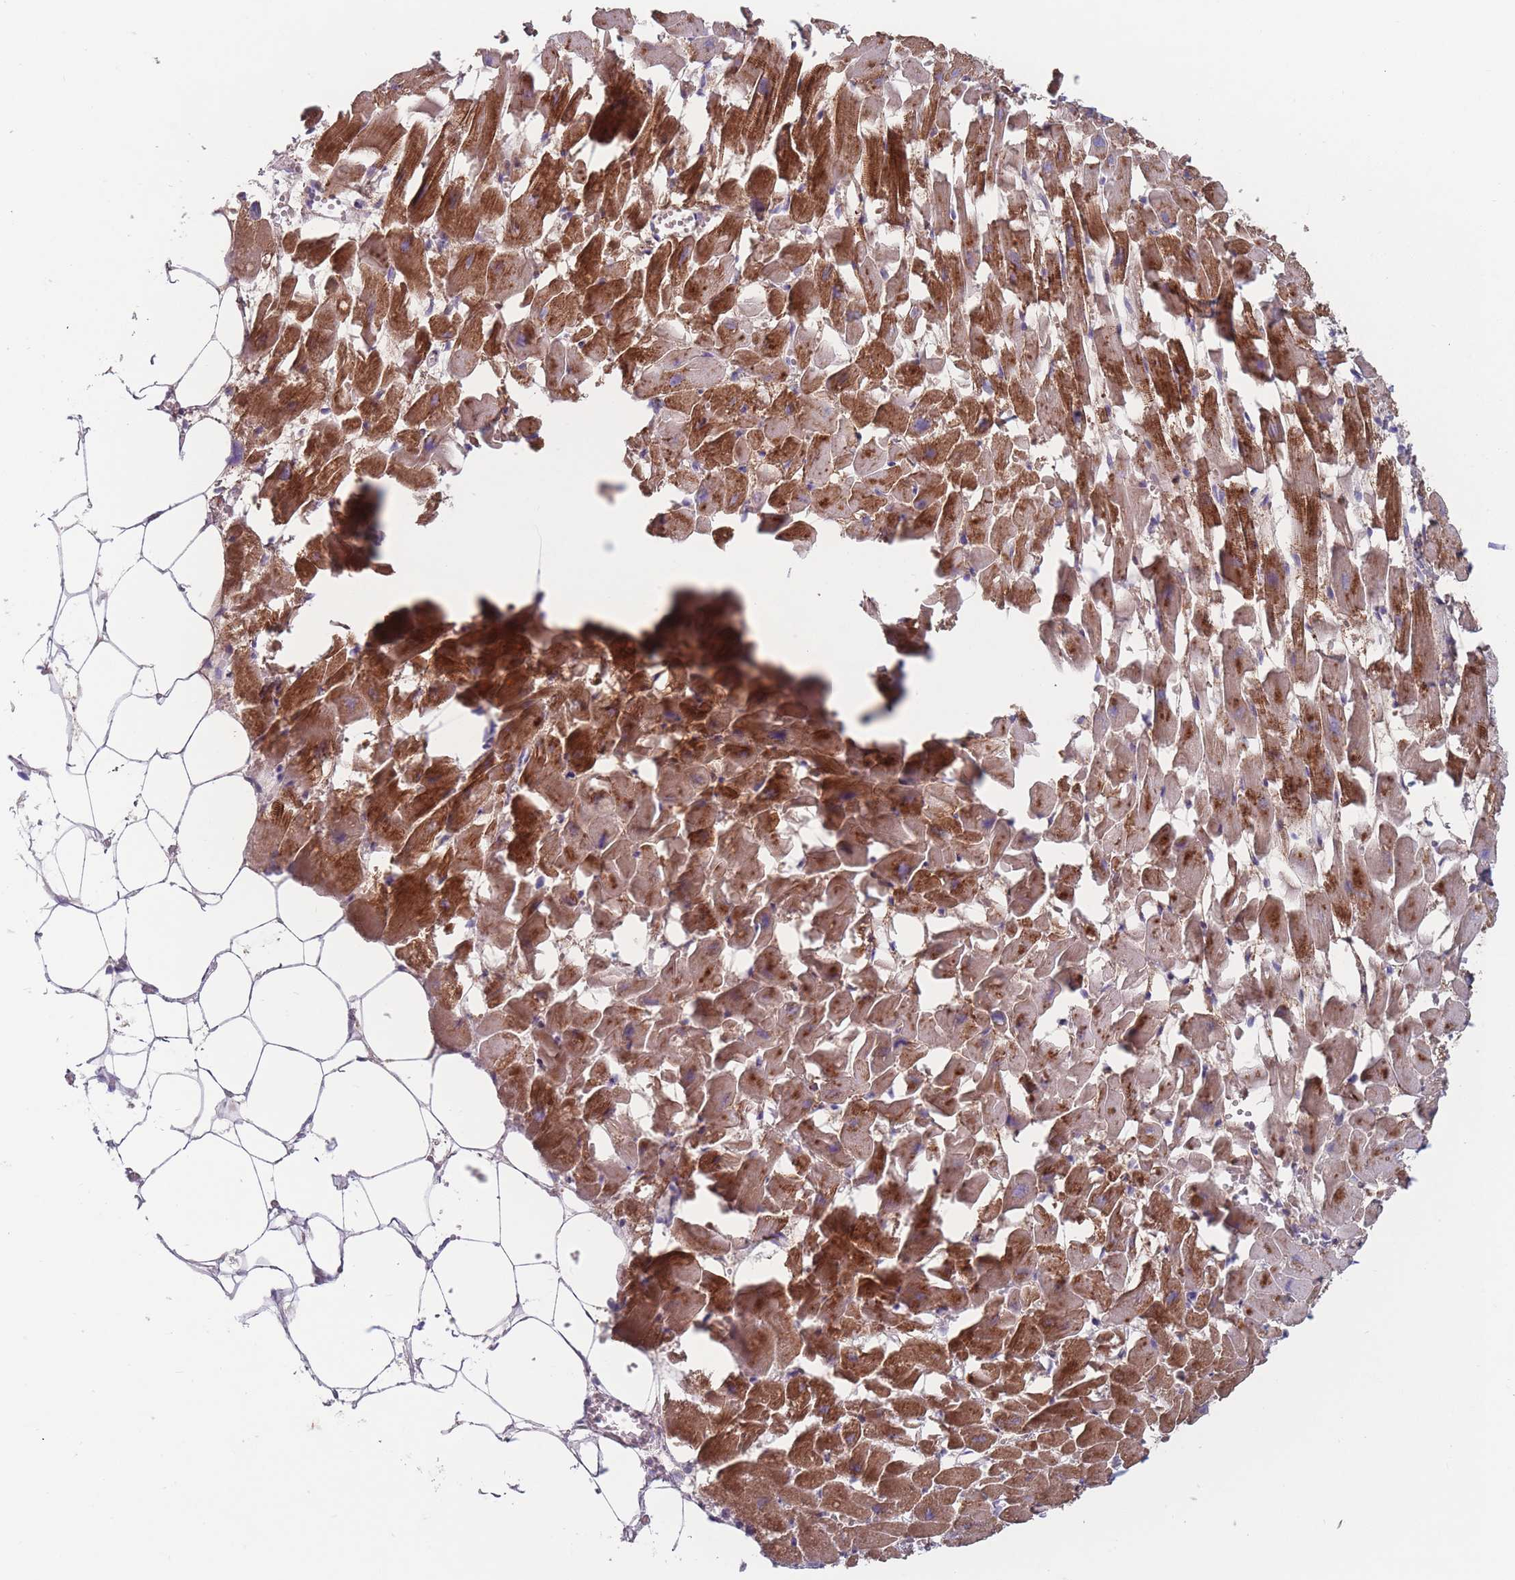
{"staining": {"intensity": "strong", "quantity": ">75%", "location": "cytoplasmic/membranous"}, "tissue": "heart muscle", "cell_type": "Cardiomyocytes", "image_type": "normal", "snomed": [{"axis": "morphology", "description": "Normal tissue, NOS"}, {"axis": "topography", "description": "Heart"}], "caption": "Immunohistochemistry (IHC) of benign human heart muscle exhibits high levels of strong cytoplasmic/membranous expression in about >75% of cardiomyocytes. The staining was performed using DAB to visualize the protein expression in brown, while the nuclei were stained in blue with hematoxylin (Magnification: 20x).", "gene": "PEX7", "patient": {"sex": "female", "age": 64}}